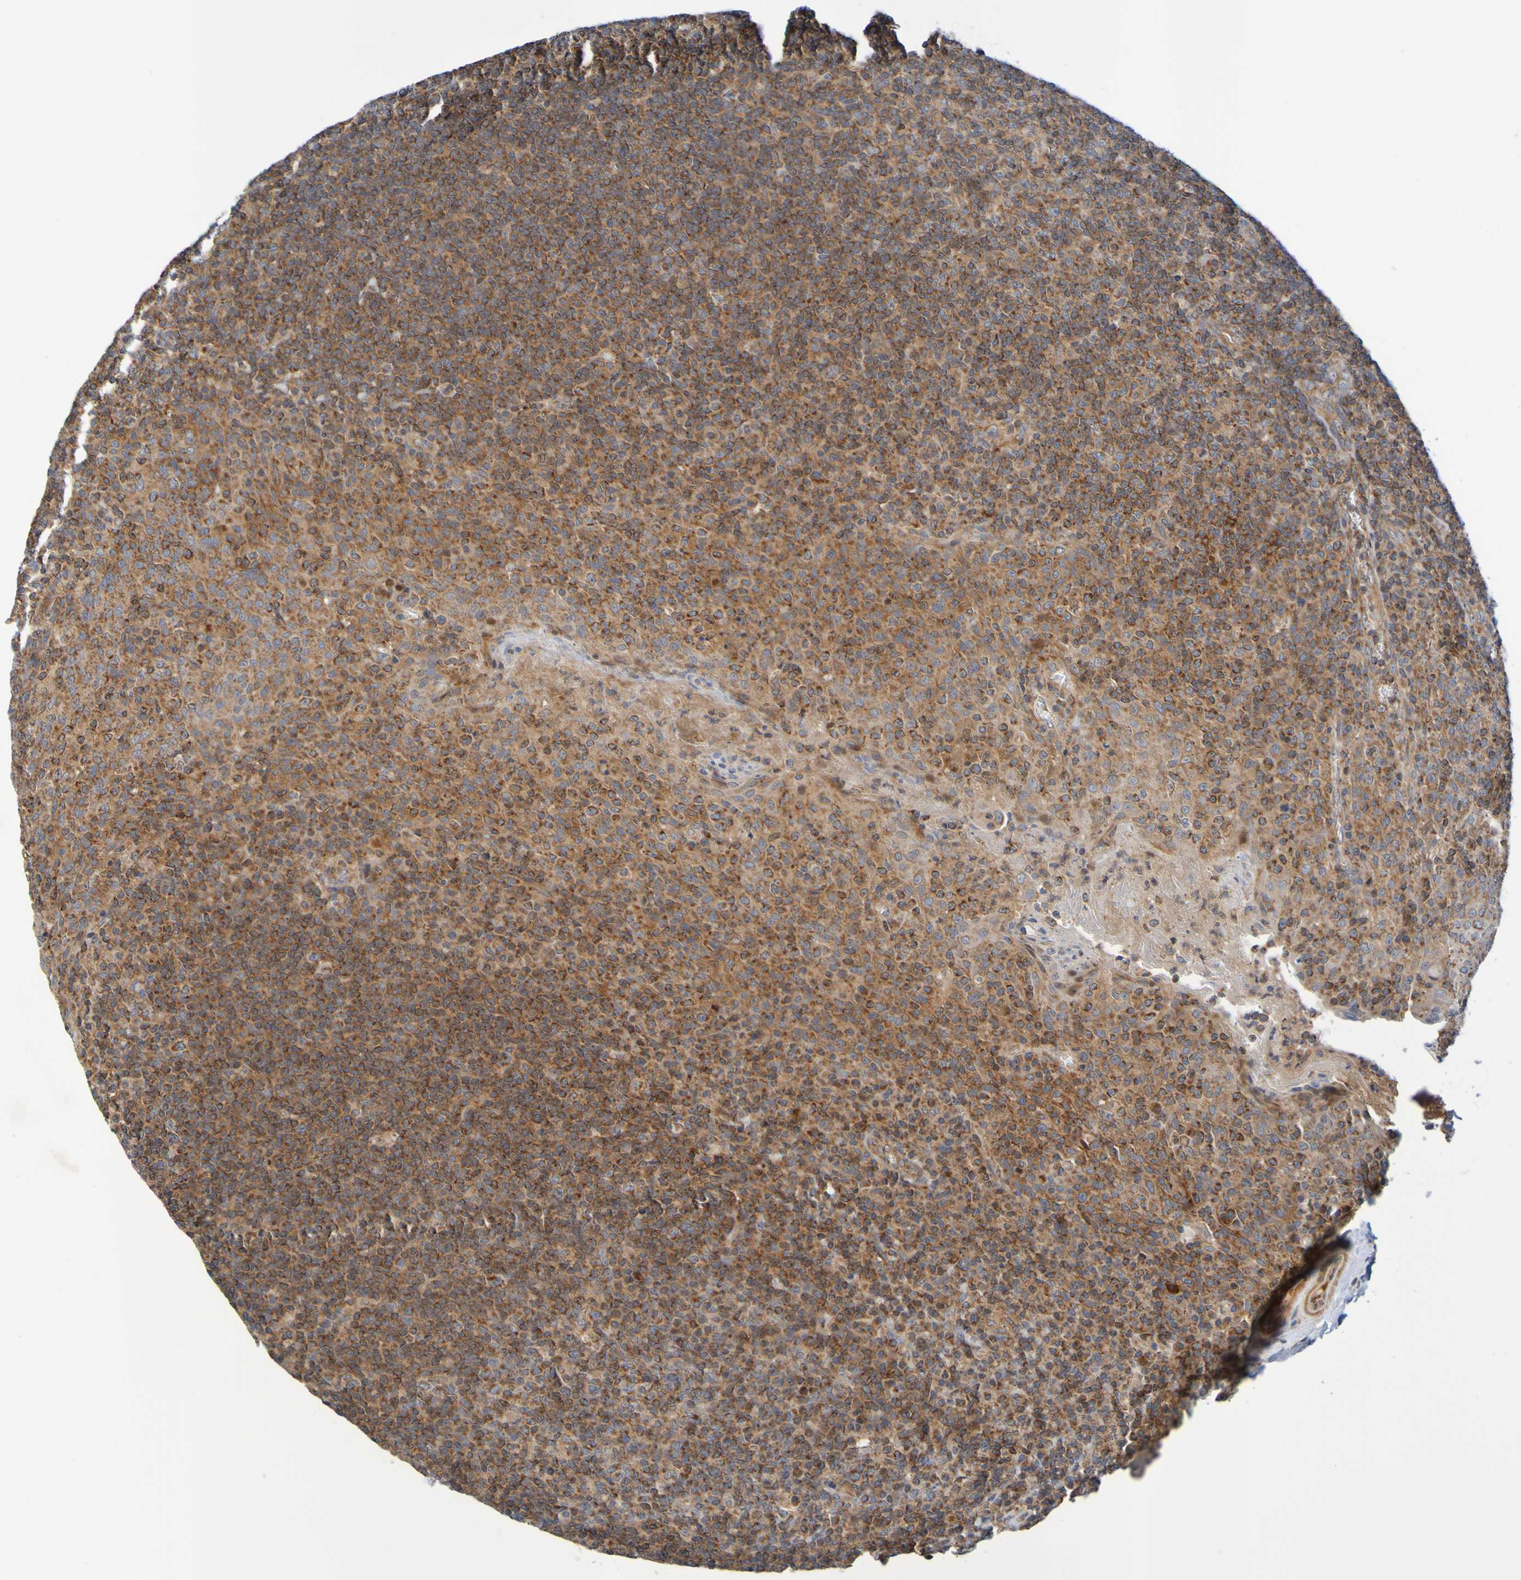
{"staining": {"intensity": "strong", "quantity": "25%-75%", "location": "cytoplasmic/membranous"}, "tissue": "tonsil", "cell_type": "Germinal center cells", "image_type": "normal", "snomed": [{"axis": "morphology", "description": "Normal tissue, NOS"}, {"axis": "topography", "description": "Tonsil"}], "caption": "Strong cytoplasmic/membranous positivity is seen in about 25%-75% of germinal center cells in benign tonsil. (DAB (3,3'-diaminobenzidine) = brown stain, brightfield microscopy at high magnification).", "gene": "CCDC51", "patient": {"sex": "male", "age": 17}}